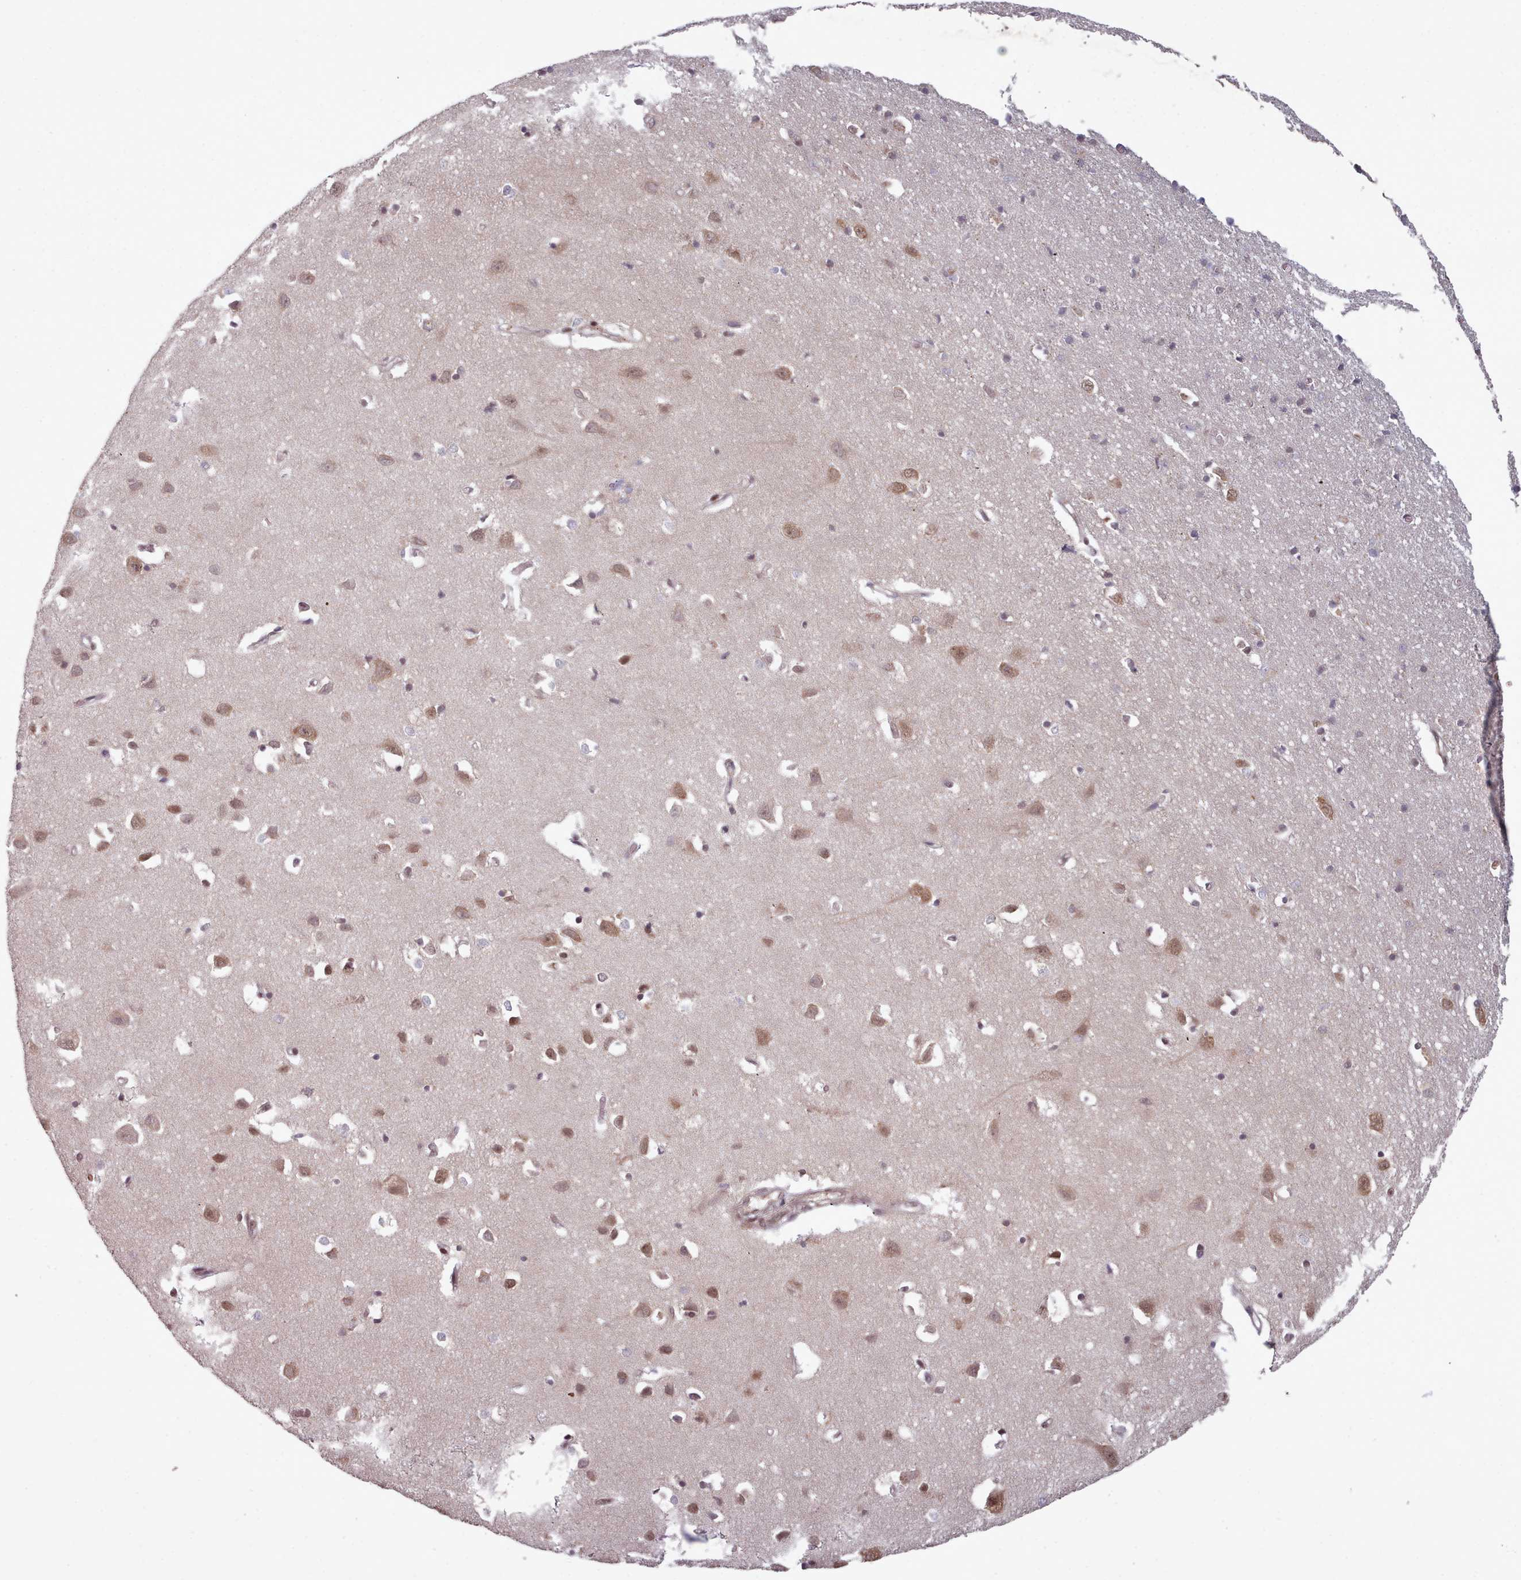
{"staining": {"intensity": "weak", "quantity": ">75%", "location": "cytoplasmic/membranous"}, "tissue": "cerebral cortex", "cell_type": "Endothelial cells", "image_type": "normal", "snomed": [{"axis": "morphology", "description": "Normal tissue, NOS"}, {"axis": "topography", "description": "Cerebral cortex"}], "caption": "Immunohistochemistry (IHC) (DAB (3,3'-diaminobenzidine)) staining of normal cerebral cortex demonstrates weak cytoplasmic/membranous protein positivity in about >75% of endothelial cells.", "gene": "DHX8", "patient": {"sex": "female", "age": 64}}